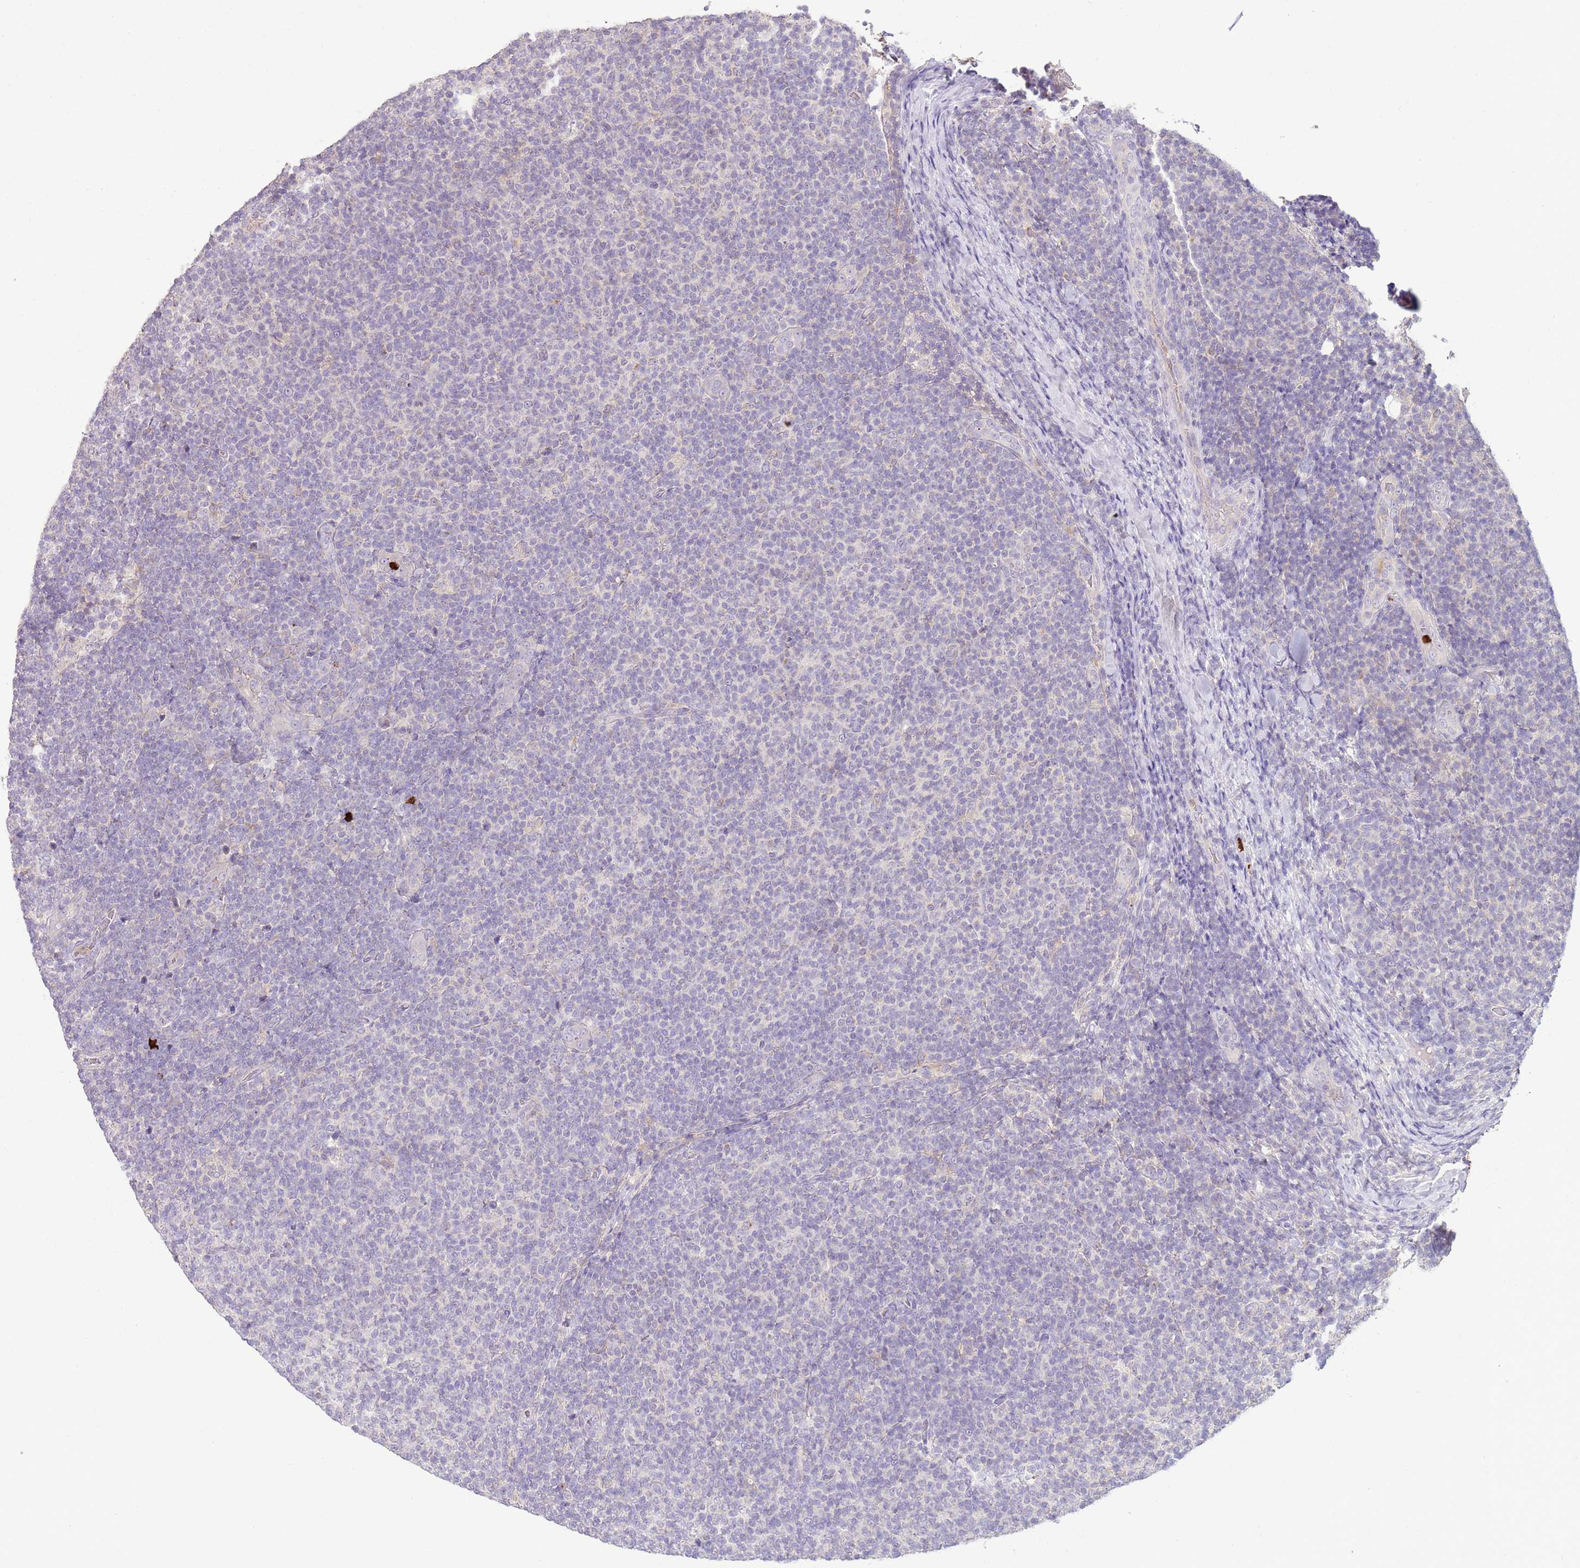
{"staining": {"intensity": "negative", "quantity": "none", "location": "none"}, "tissue": "lymphoma", "cell_type": "Tumor cells", "image_type": "cancer", "snomed": [{"axis": "morphology", "description": "Malignant lymphoma, non-Hodgkin's type, Low grade"}, {"axis": "topography", "description": "Lymph node"}], "caption": "Tumor cells show no significant positivity in lymphoma.", "gene": "IL2RG", "patient": {"sex": "male", "age": 66}}